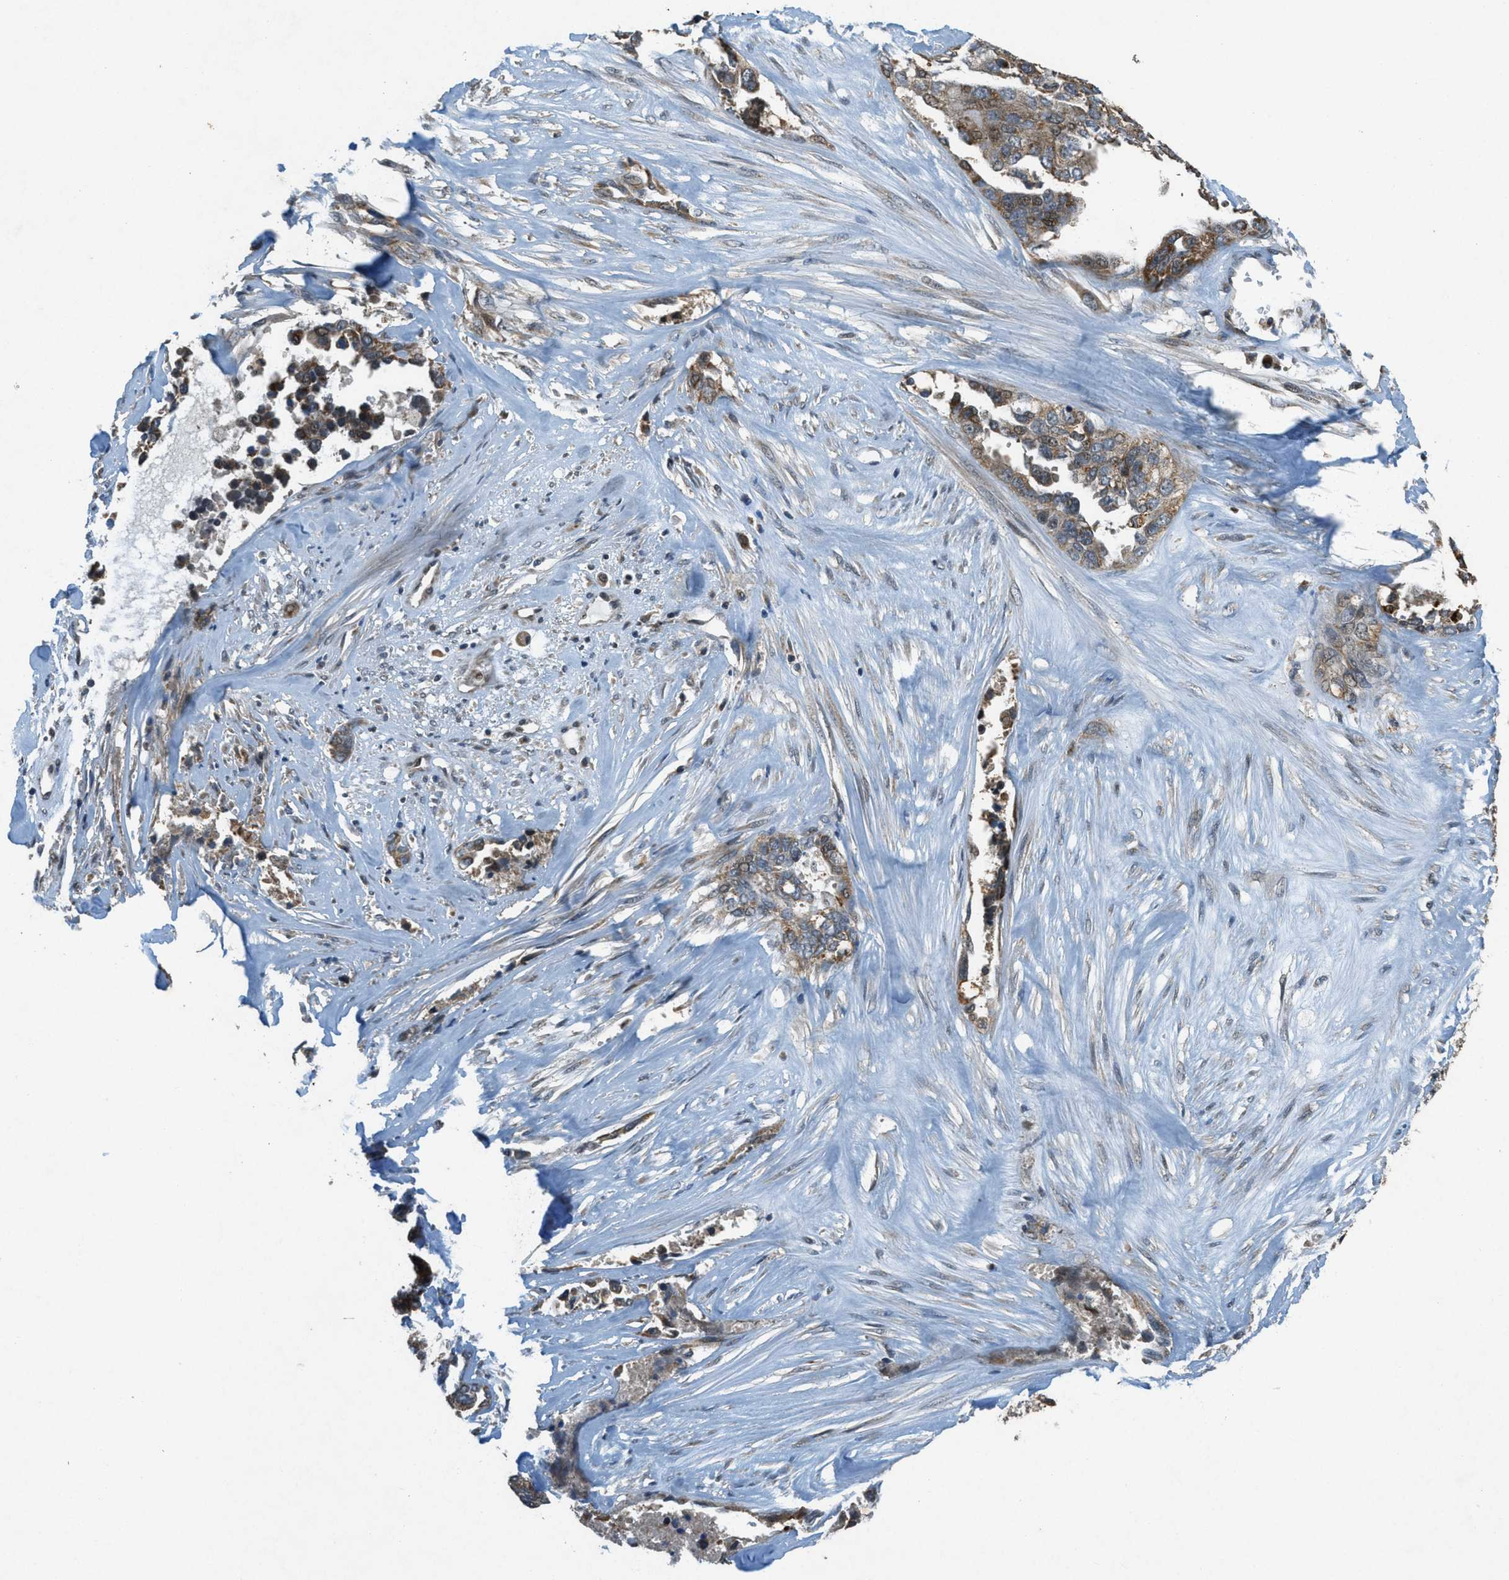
{"staining": {"intensity": "moderate", "quantity": ">75%", "location": "cytoplasmic/membranous"}, "tissue": "ovarian cancer", "cell_type": "Tumor cells", "image_type": "cancer", "snomed": [{"axis": "morphology", "description": "Cystadenocarcinoma, serous, NOS"}, {"axis": "topography", "description": "Ovary"}], "caption": "Ovarian serous cystadenocarcinoma stained for a protein shows moderate cytoplasmic/membranous positivity in tumor cells.", "gene": "PPP1R15A", "patient": {"sex": "female", "age": 44}}